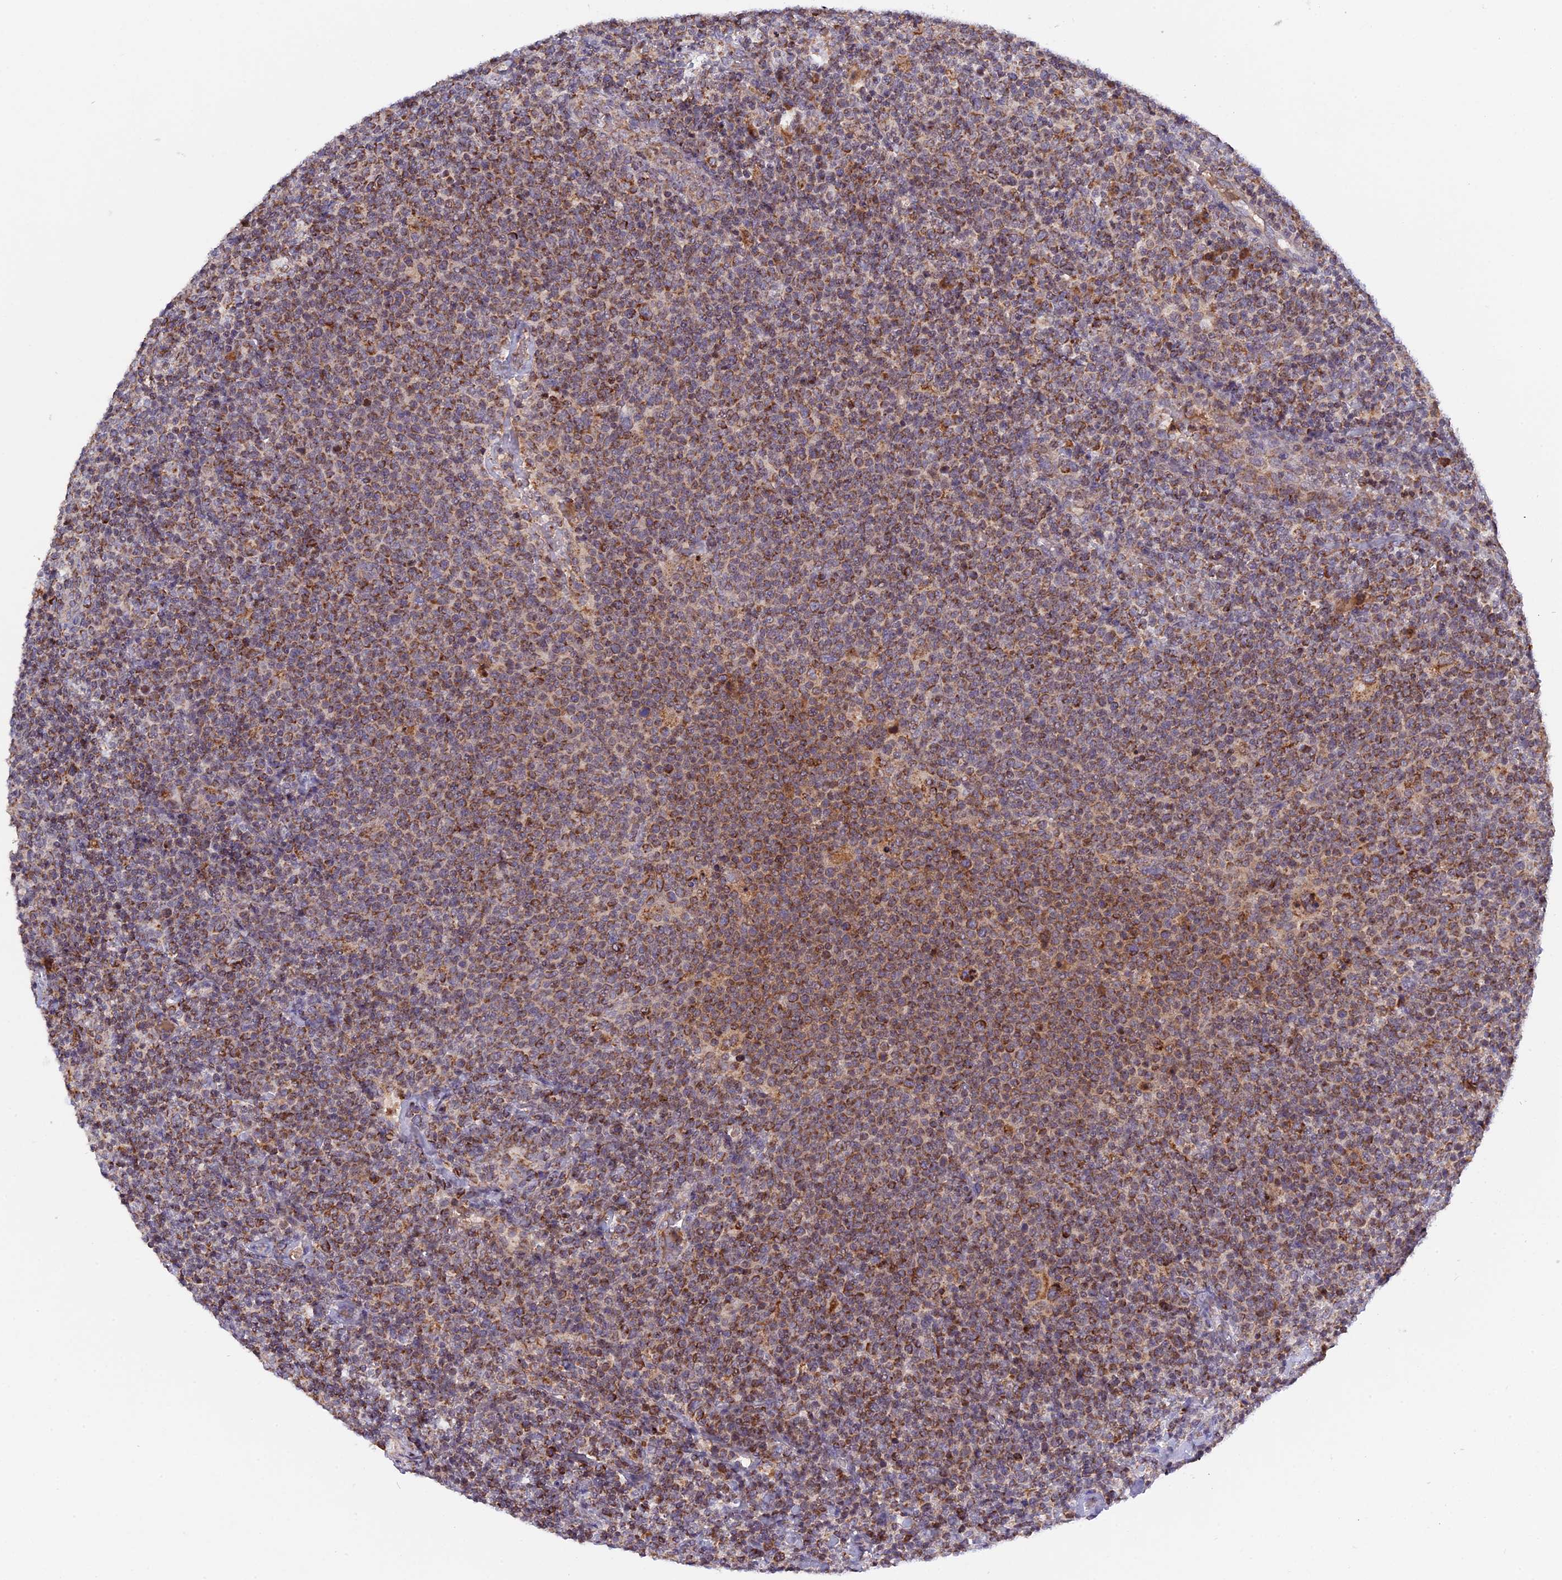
{"staining": {"intensity": "moderate", "quantity": "25%-75%", "location": "cytoplasmic/membranous"}, "tissue": "lymphoma", "cell_type": "Tumor cells", "image_type": "cancer", "snomed": [{"axis": "morphology", "description": "Malignant lymphoma, non-Hodgkin's type, High grade"}, {"axis": "topography", "description": "Lymph node"}], "caption": "A high-resolution histopathology image shows immunohistochemistry (IHC) staining of lymphoma, which shows moderate cytoplasmic/membranous positivity in approximately 25%-75% of tumor cells.", "gene": "MPV17L", "patient": {"sex": "male", "age": 61}}